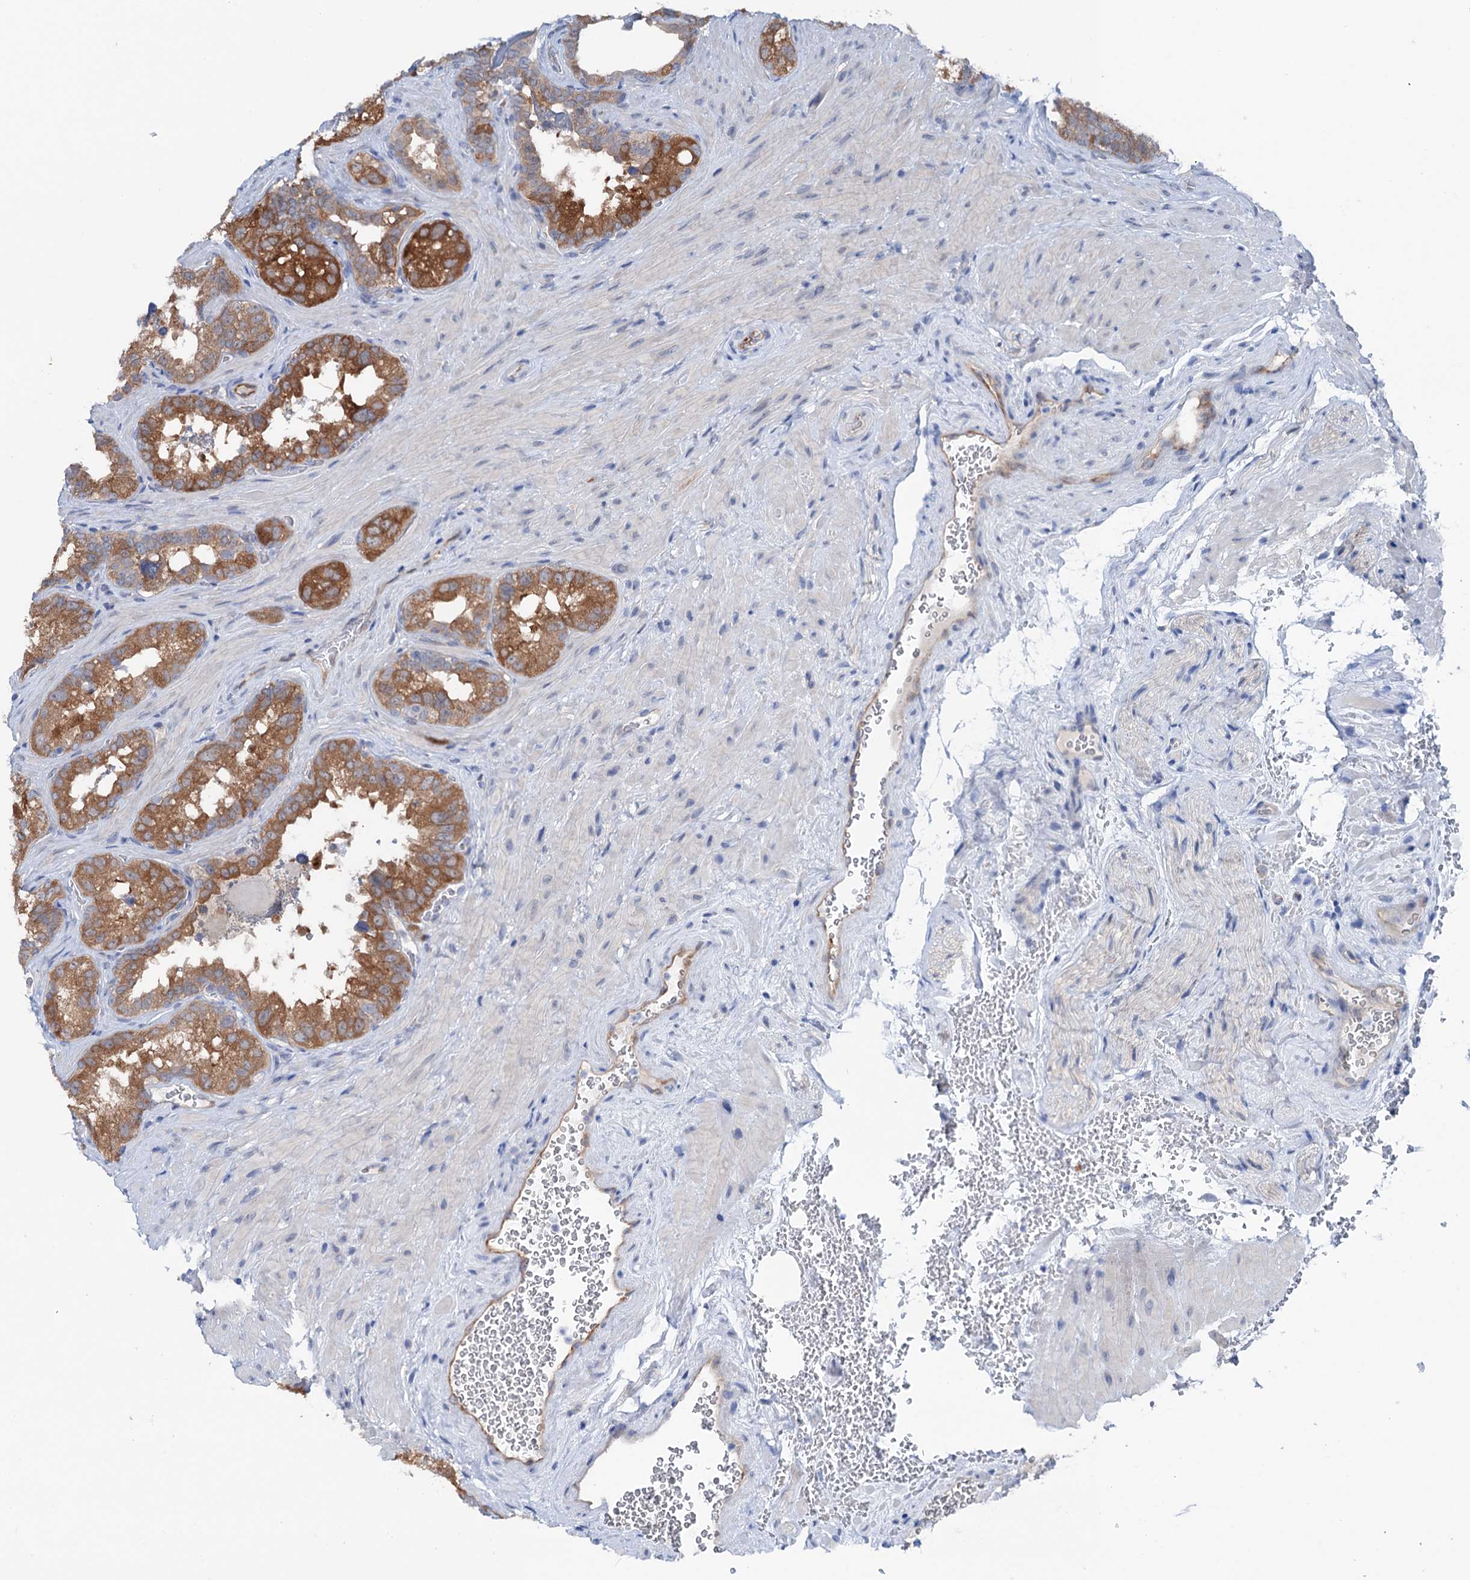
{"staining": {"intensity": "moderate", "quantity": ">75%", "location": "cytoplasmic/membranous"}, "tissue": "seminal vesicle", "cell_type": "Glandular cells", "image_type": "normal", "snomed": [{"axis": "morphology", "description": "Normal tissue, NOS"}, {"axis": "topography", "description": "Seminal veicle"}, {"axis": "topography", "description": "Peripheral nerve tissue"}], "caption": "Immunohistochemistry (IHC) of unremarkable human seminal vesicle demonstrates medium levels of moderate cytoplasmic/membranous positivity in approximately >75% of glandular cells.", "gene": "SHROOM1", "patient": {"sex": "male", "age": 67}}